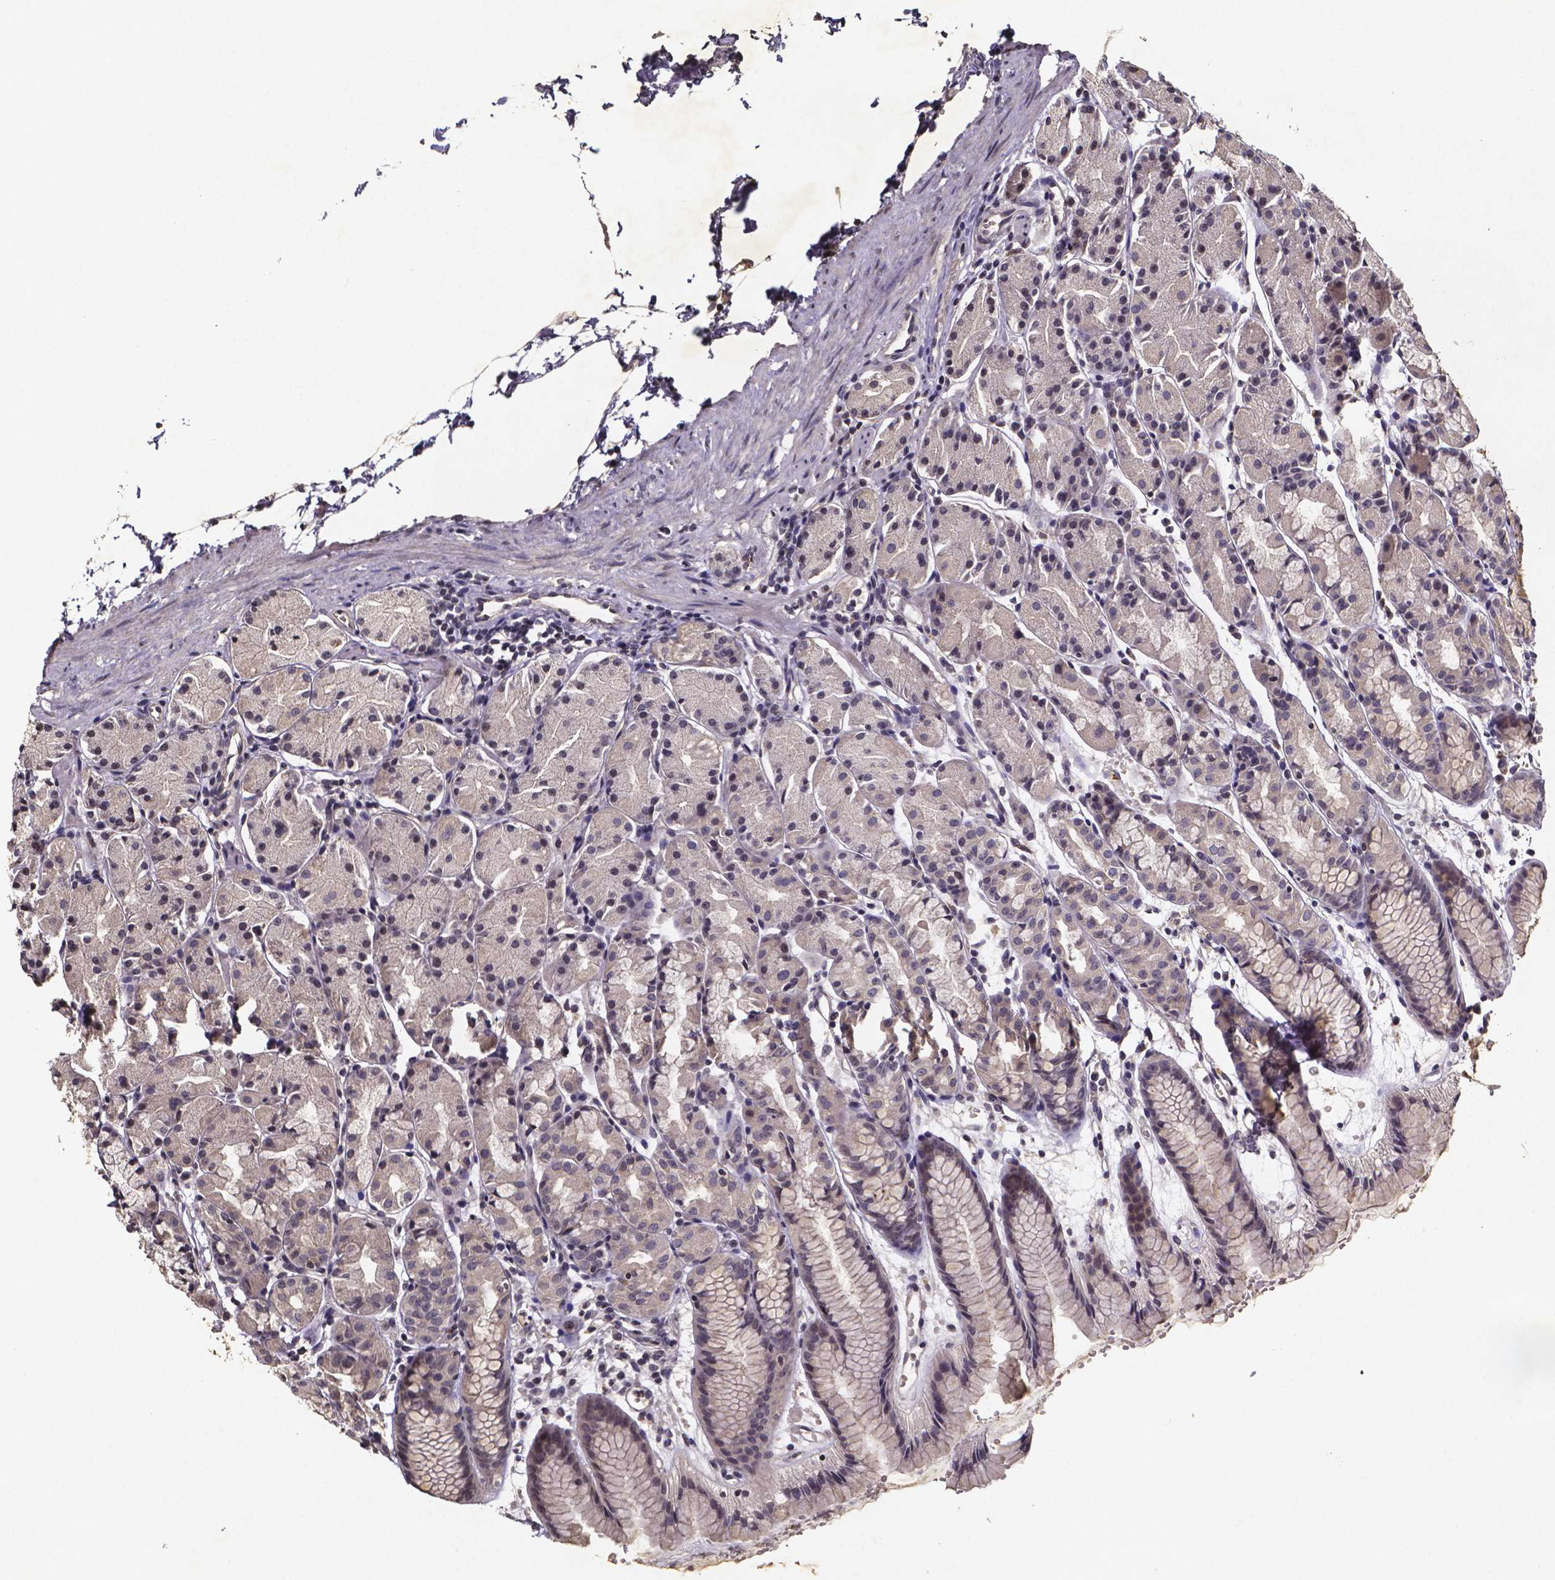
{"staining": {"intensity": "negative", "quantity": "none", "location": "none"}, "tissue": "stomach", "cell_type": "Glandular cells", "image_type": "normal", "snomed": [{"axis": "morphology", "description": "Normal tissue, NOS"}, {"axis": "topography", "description": "Stomach, upper"}], "caption": "IHC photomicrograph of benign human stomach stained for a protein (brown), which reveals no staining in glandular cells.", "gene": "TP73", "patient": {"sex": "male", "age": 47}}